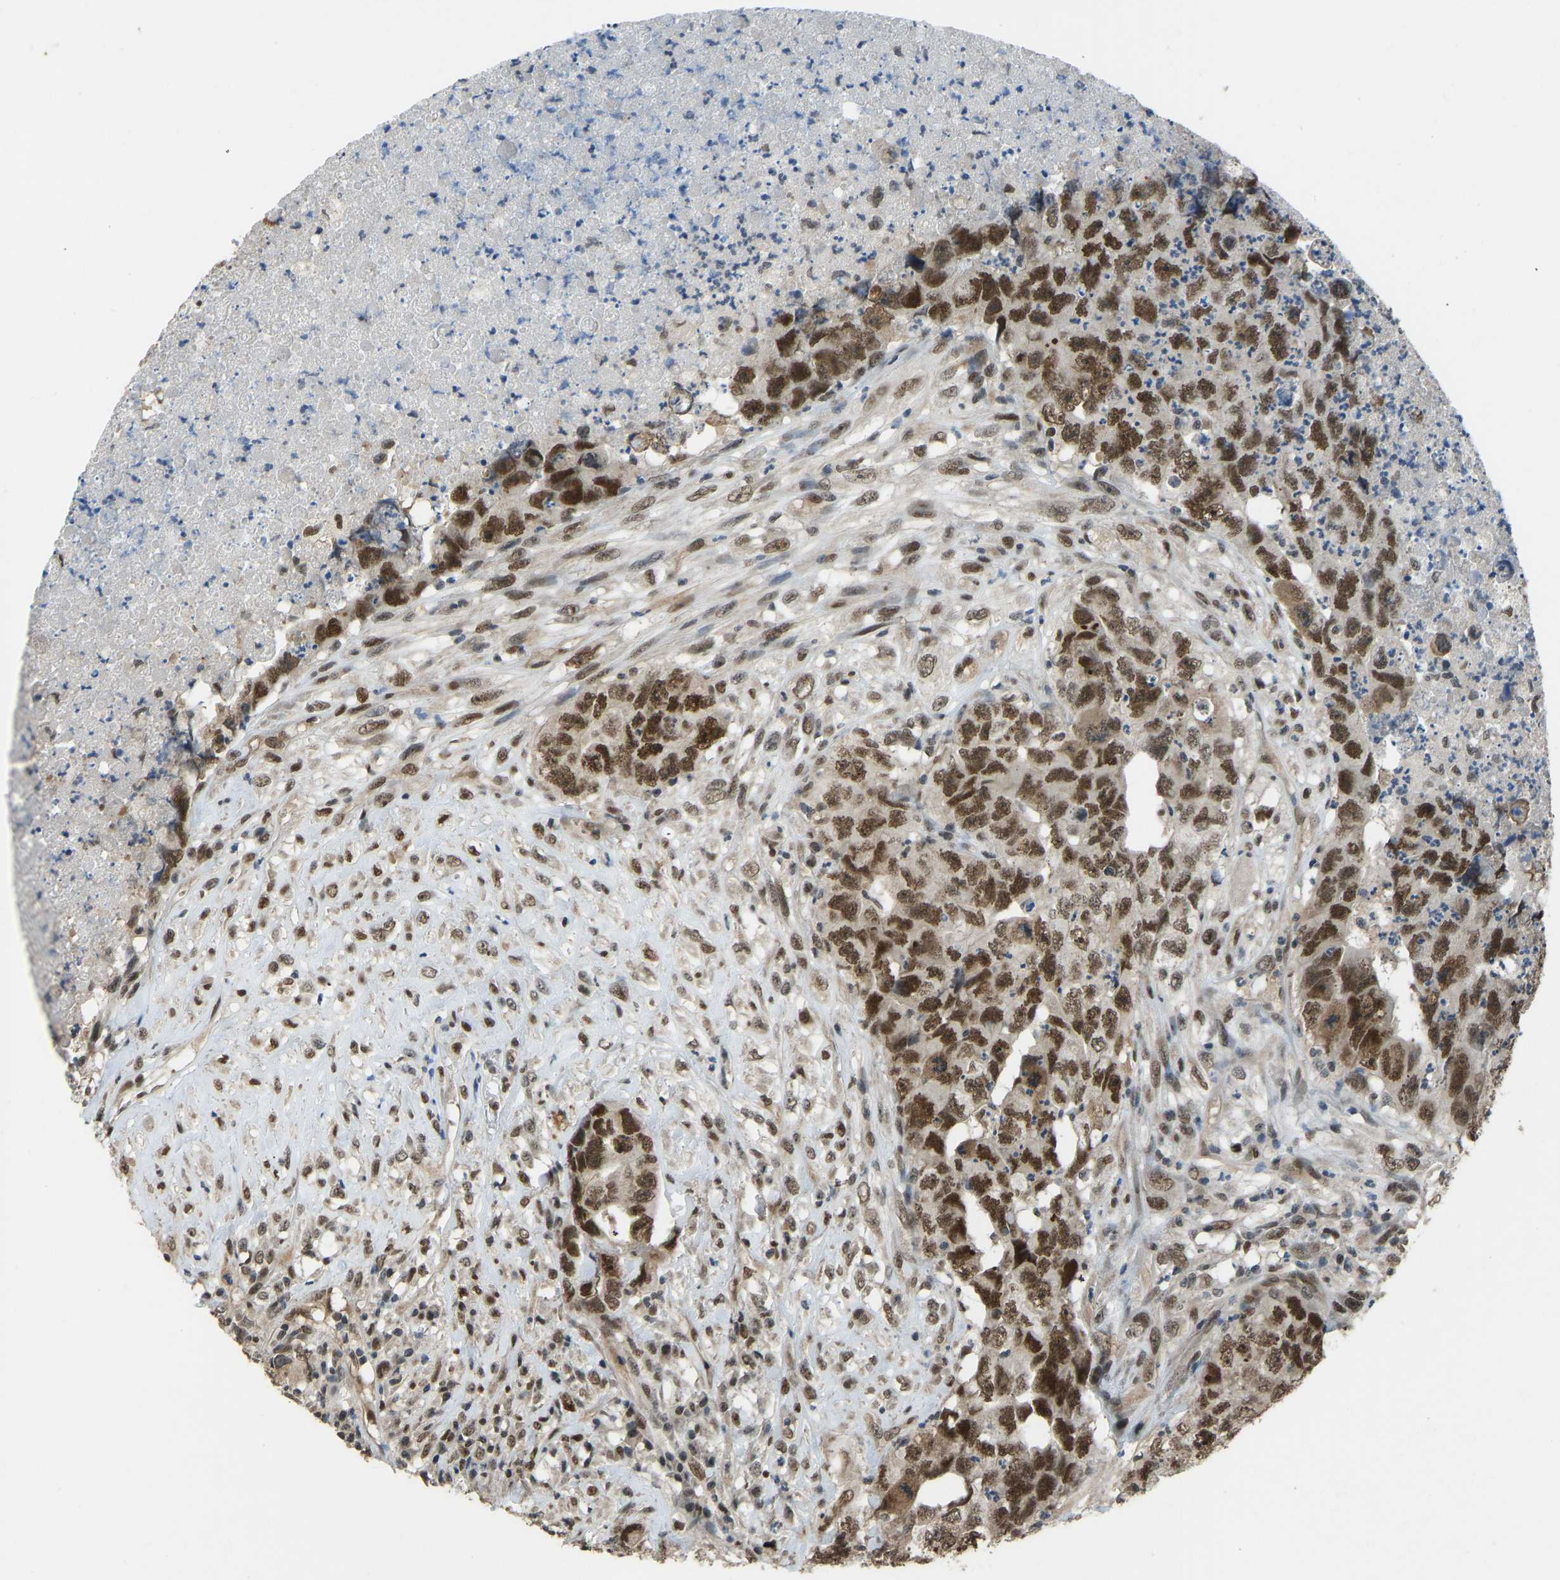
{"staining": {"intensity": "strong", "quantity": ">75%", "location": "cytoplasmic/membranous,nuclear"}, "tissue": "testis cancer", "cell_type": "Tumor cells", "image_type": "cancer", "snomed": [{"axis": "morphology", "description": "Carcinoma, Embryonal, NOS"}, {"axis": "topography", "description": "Testis"}], "caption": "Immunohistochemical staining of human embryonal carcinoma (testis) demonstrates high levels of strong cytoplasmic/membranous and nuclear staining in approximately >75% of tumor cells.", "gene": "KPNA6", "patient": {"sex": "male", "age": 32}}